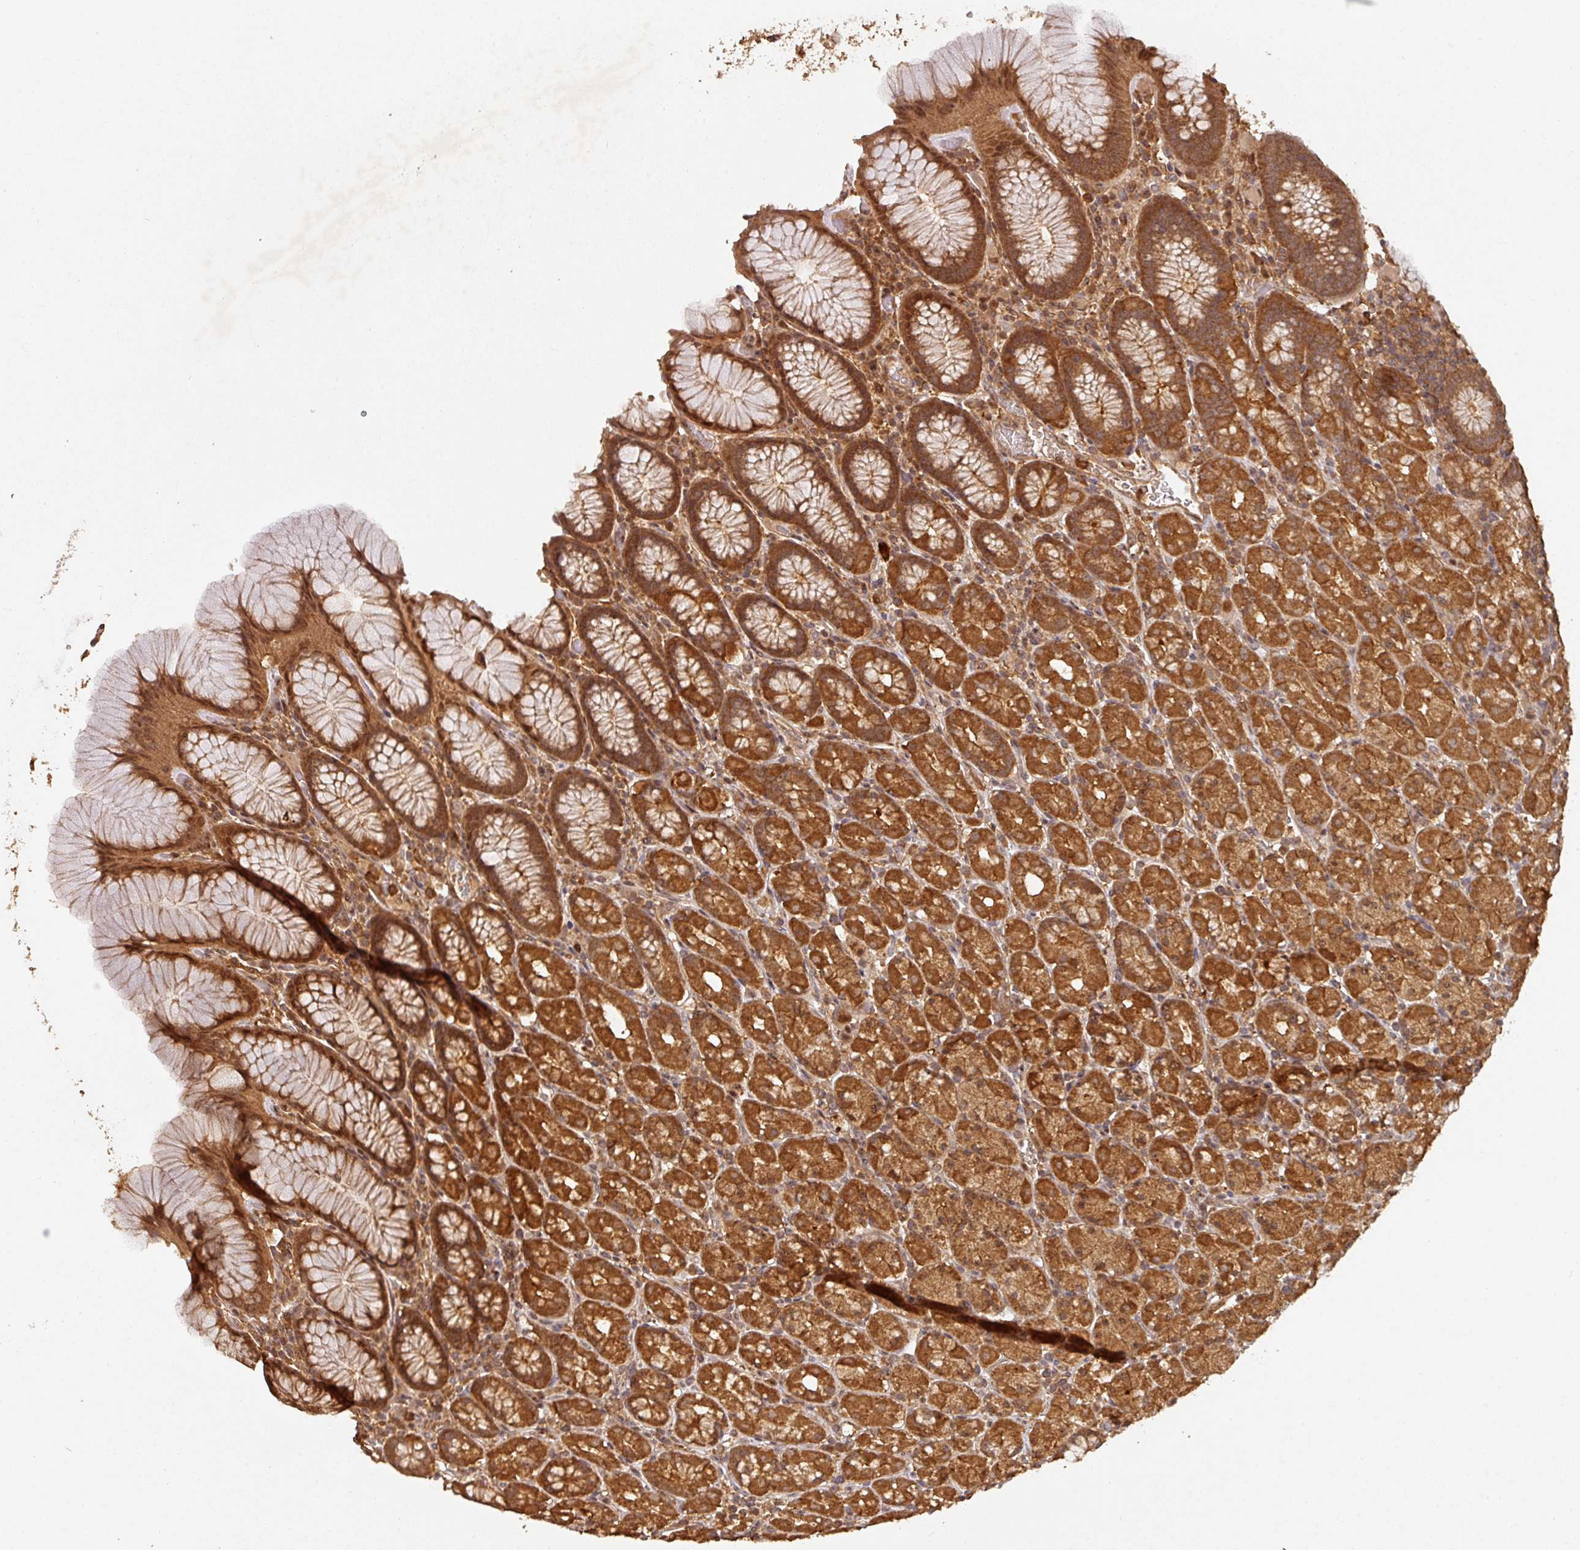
{"staining": {"intensity": "strong", "quantity": ">75%", "location": "cytoplasmic/membranous"}, "tissue": "stomach", "cell_type": "Glandular cells", "image_type": "normal", "snomed": [{"axis": "morphology", "description": "Normal tissue, NOS"}, {"axis": "topography", "description": "Stomach, upper"}, {"axis": "topography", "description": "Stomach"}], "caption": "Stomach stained with DAB immunohistochemistry demonstrates high levels of strong cytoplasmic/membranous expression in approximately >75% of glandular cells.", "gene": "ZNF322", "patient": {"sex": "male", "age": 62}}